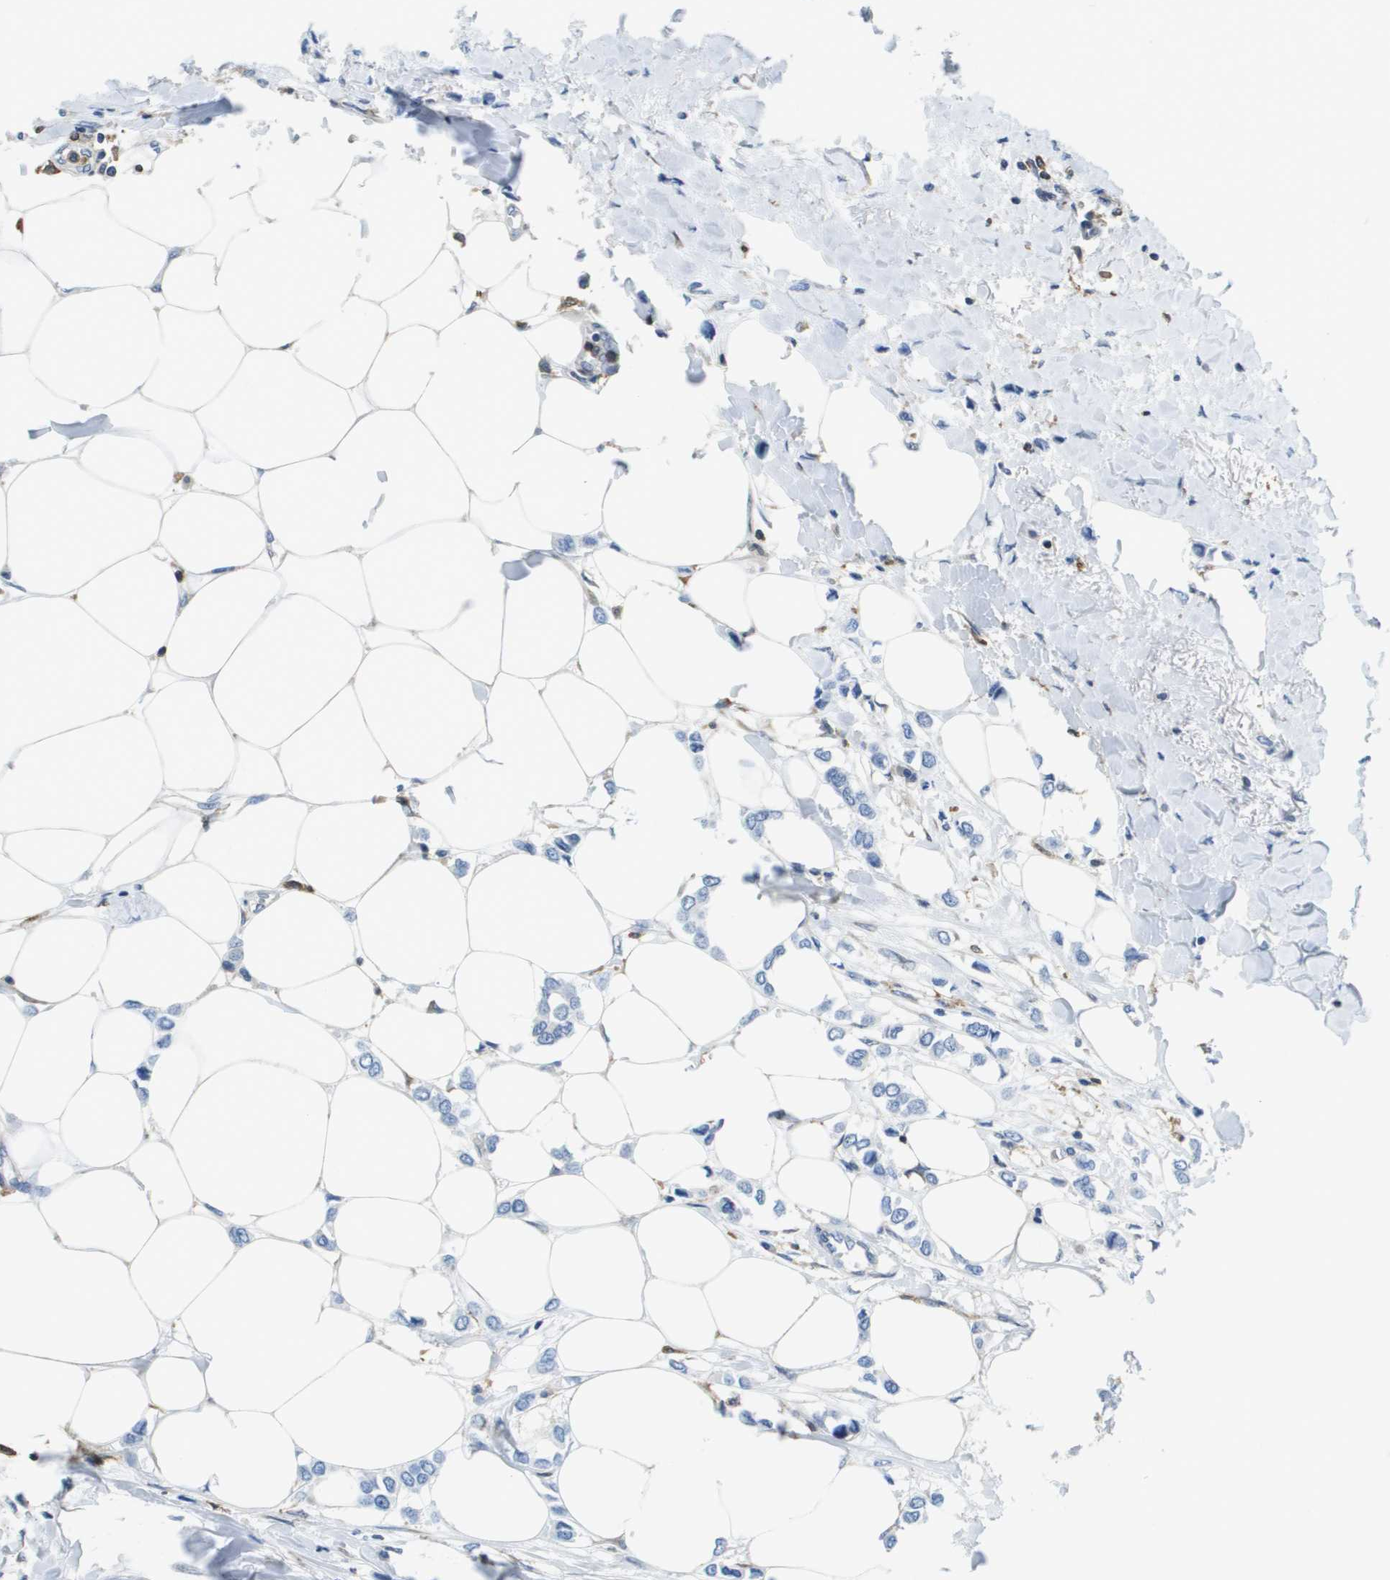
{"staining": {"intensity": "negative", "quantity": "none", "location": "none"}, "tissue": "breast cancer", "cell_type": "Tumor cells", "image_type": "cancer", "snomed": [{"axis": "morphology", "description": "Lobular carcinoma"}, {"axis": "topography", "description": "Breast"}], "caption": "The image demonstrates no significant staining in tumor cells of breast lobular carcinoma.", "gene": "RCSD1", "patient": {"sex": "female", "age": 51}}